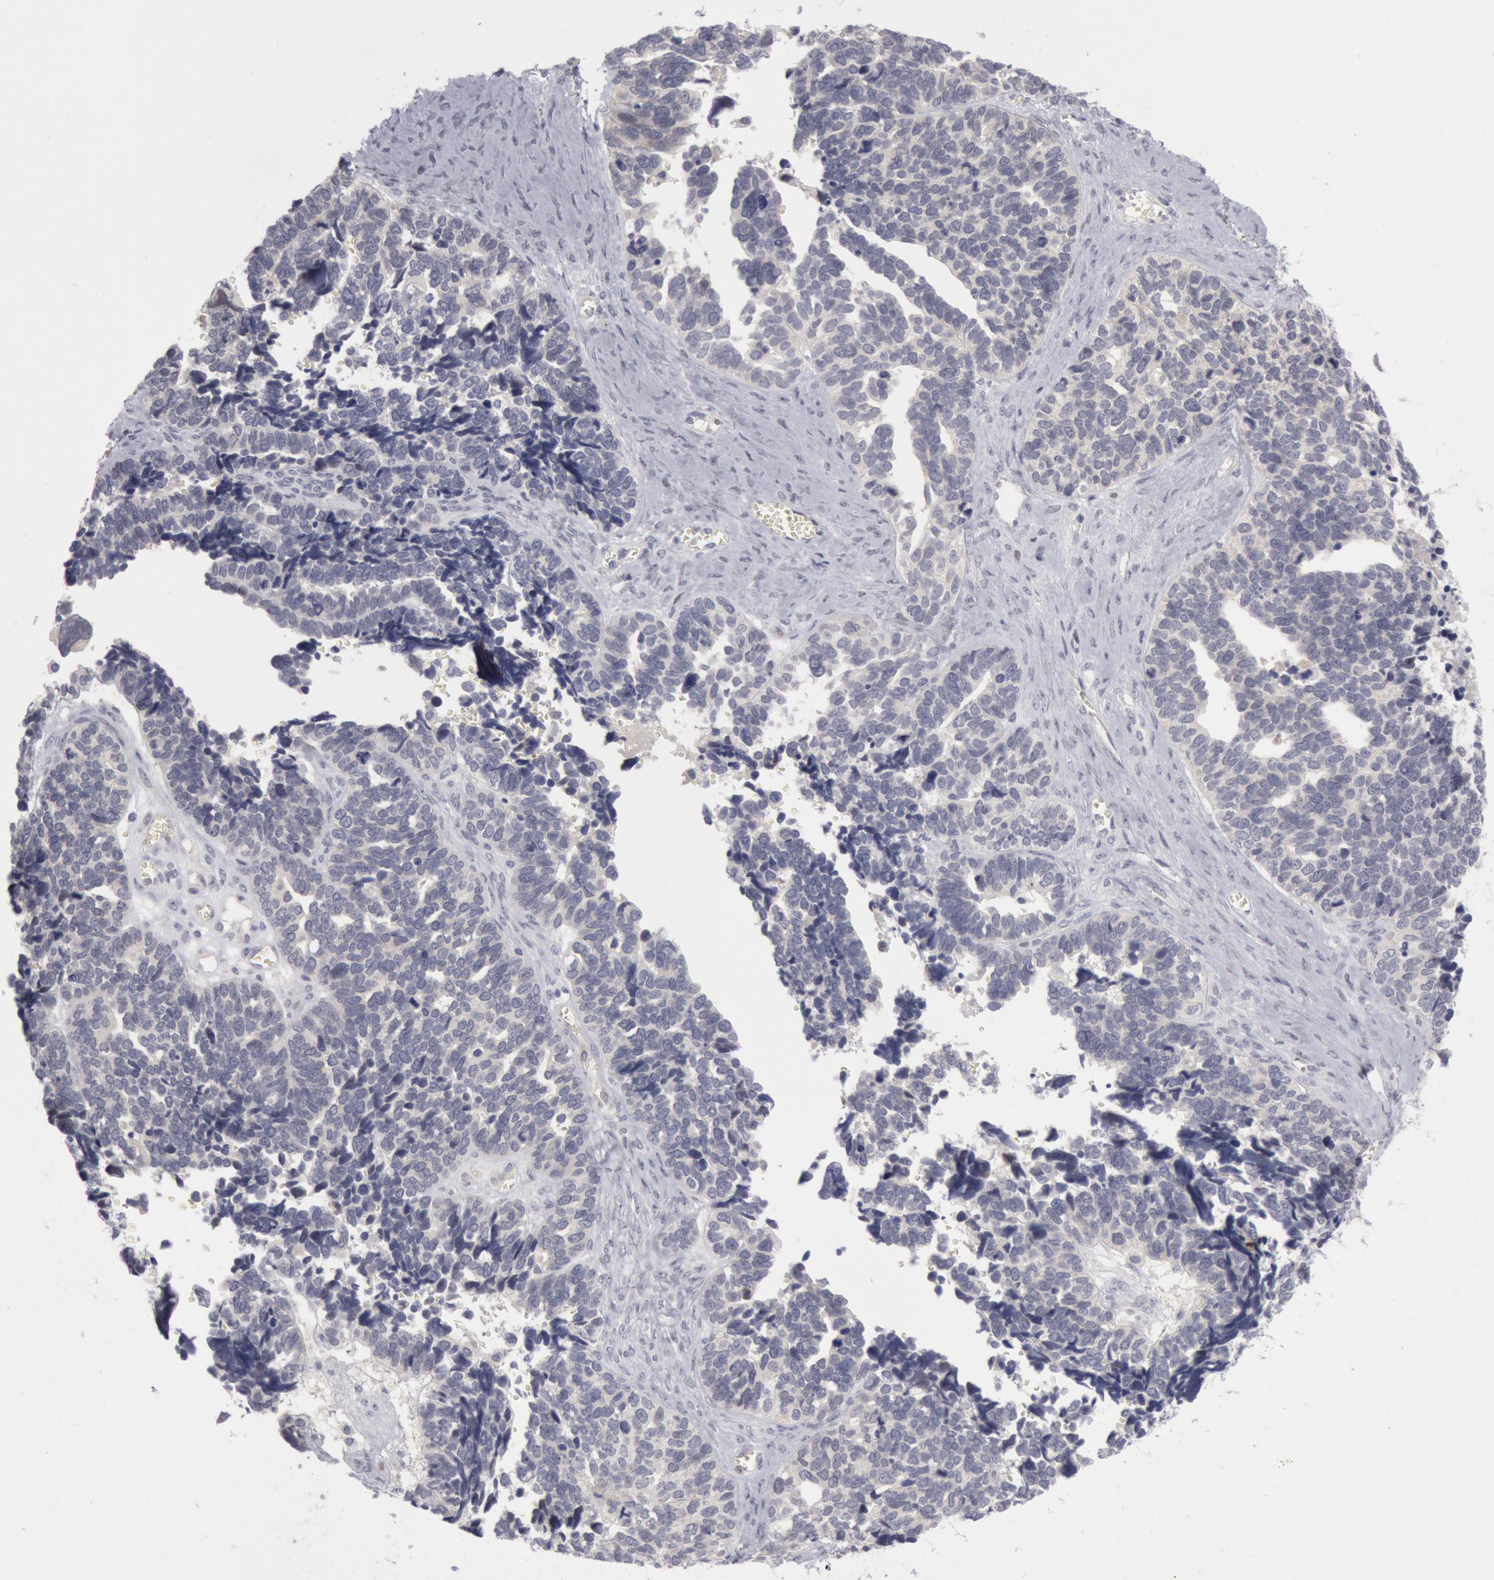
{"staining": {"intensity": "negative", "quantity": "none", "location": "none"}, "tissue": "ovarian cancer", "cell_type": "Tumor cells", "image_type": "cancer", "snomed": [{"axis": "morphology", "description": "Cystadenocarcinoma, serous, NOS"}, {"axis": "topography", "description": "Ovary"}], "caption": "The image shows no staining of tumor cells in ovarian cancer (serous cystadenocarcinoma).", "gene": "JOSD1", "patient": {"sex": "female", "age": 77}}